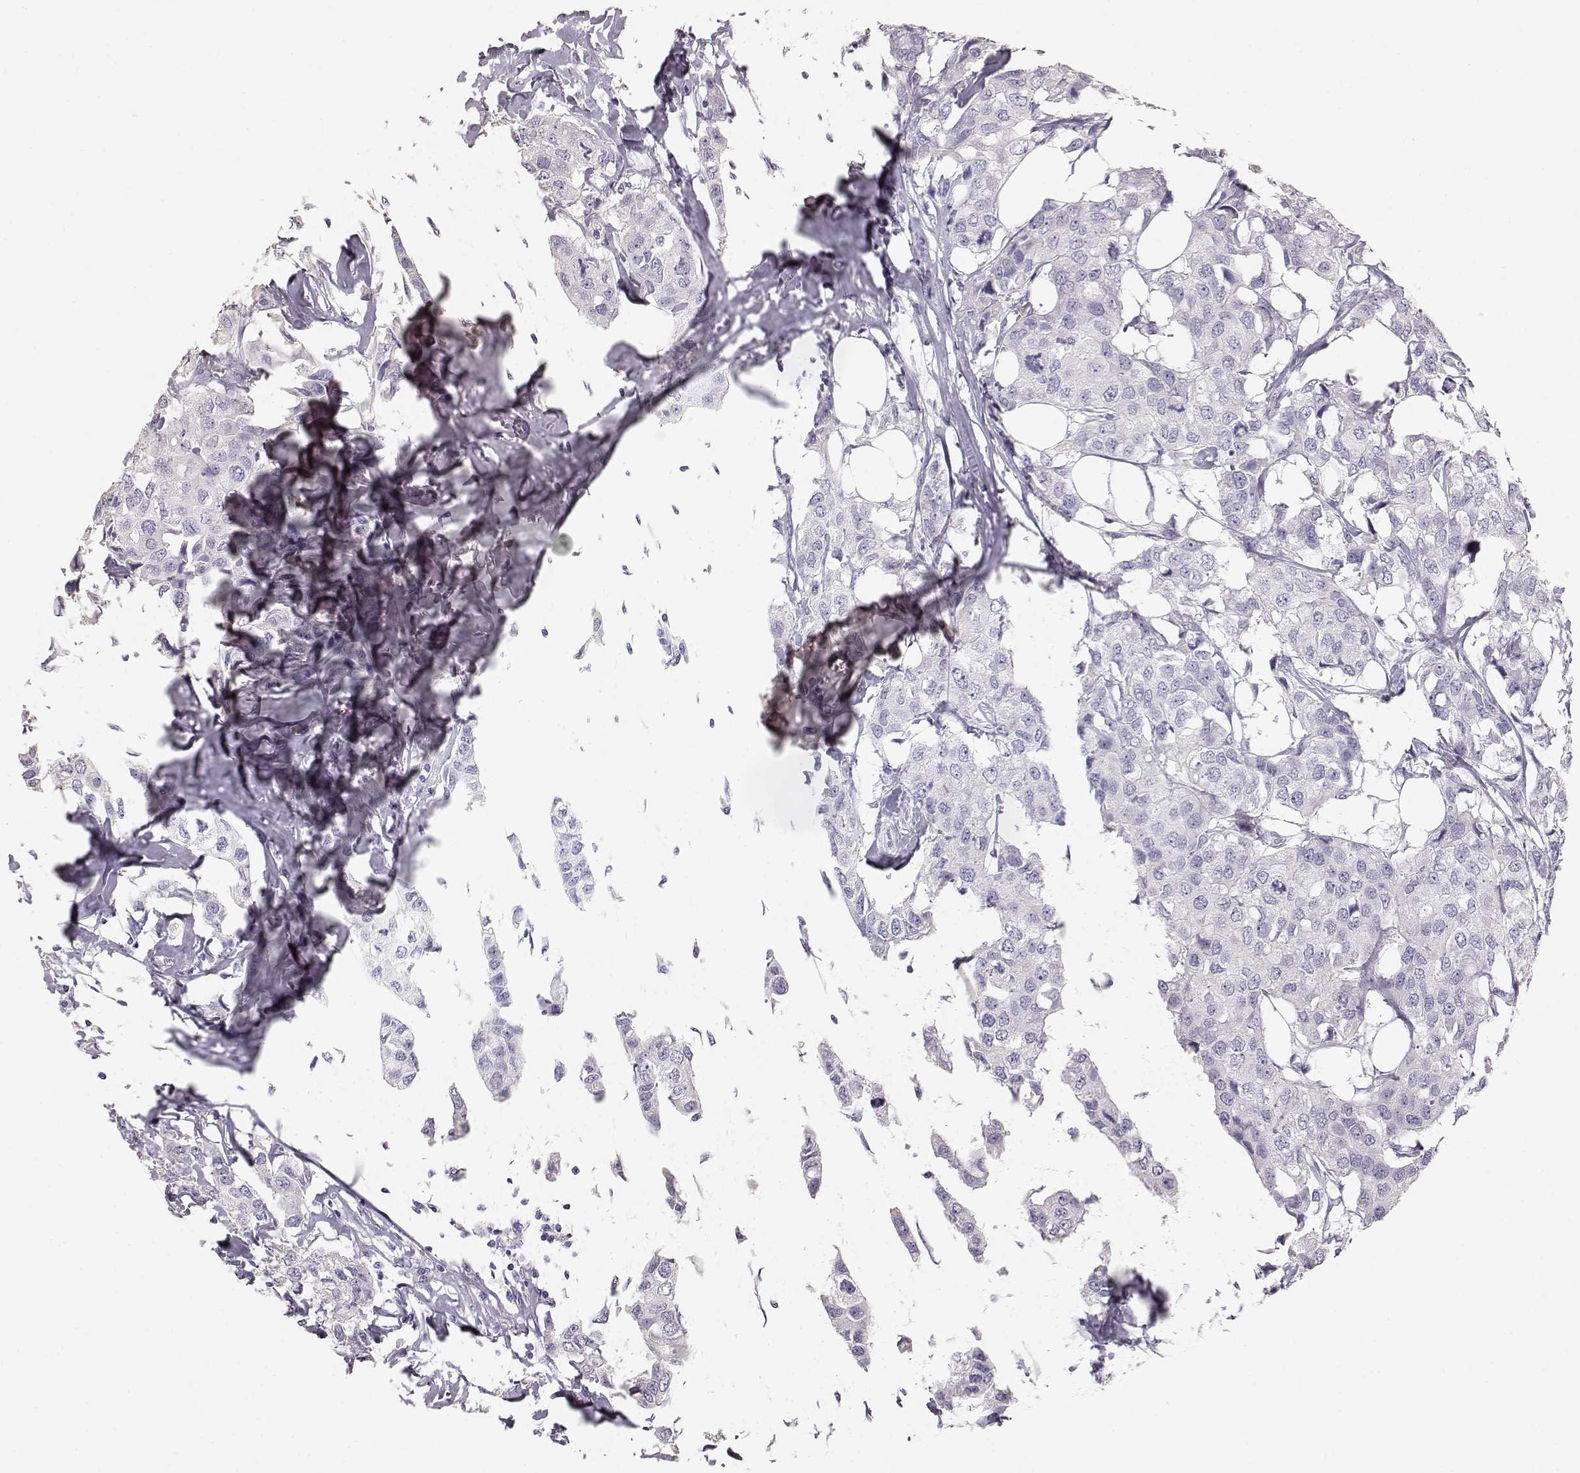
{"staining": {"intensity": "negative", "quantity": "none", "location": "none"}, "tissue": "breast cancer", "cell_type": "Tumor cells", "image_type": "cancer", "snomed": [{"axis": "morphology", "description": "Duct carcinoma"}, {"axis": "topography", "description": "Breast"}], "caption": "This image is of breast cancer stained with IHC to label a protein in brown with the nuclei are counter-stained blue. There is no expression in tumor cells.", "gene": "KRT33A", "patient": {"sex": "female", "age": 80}}